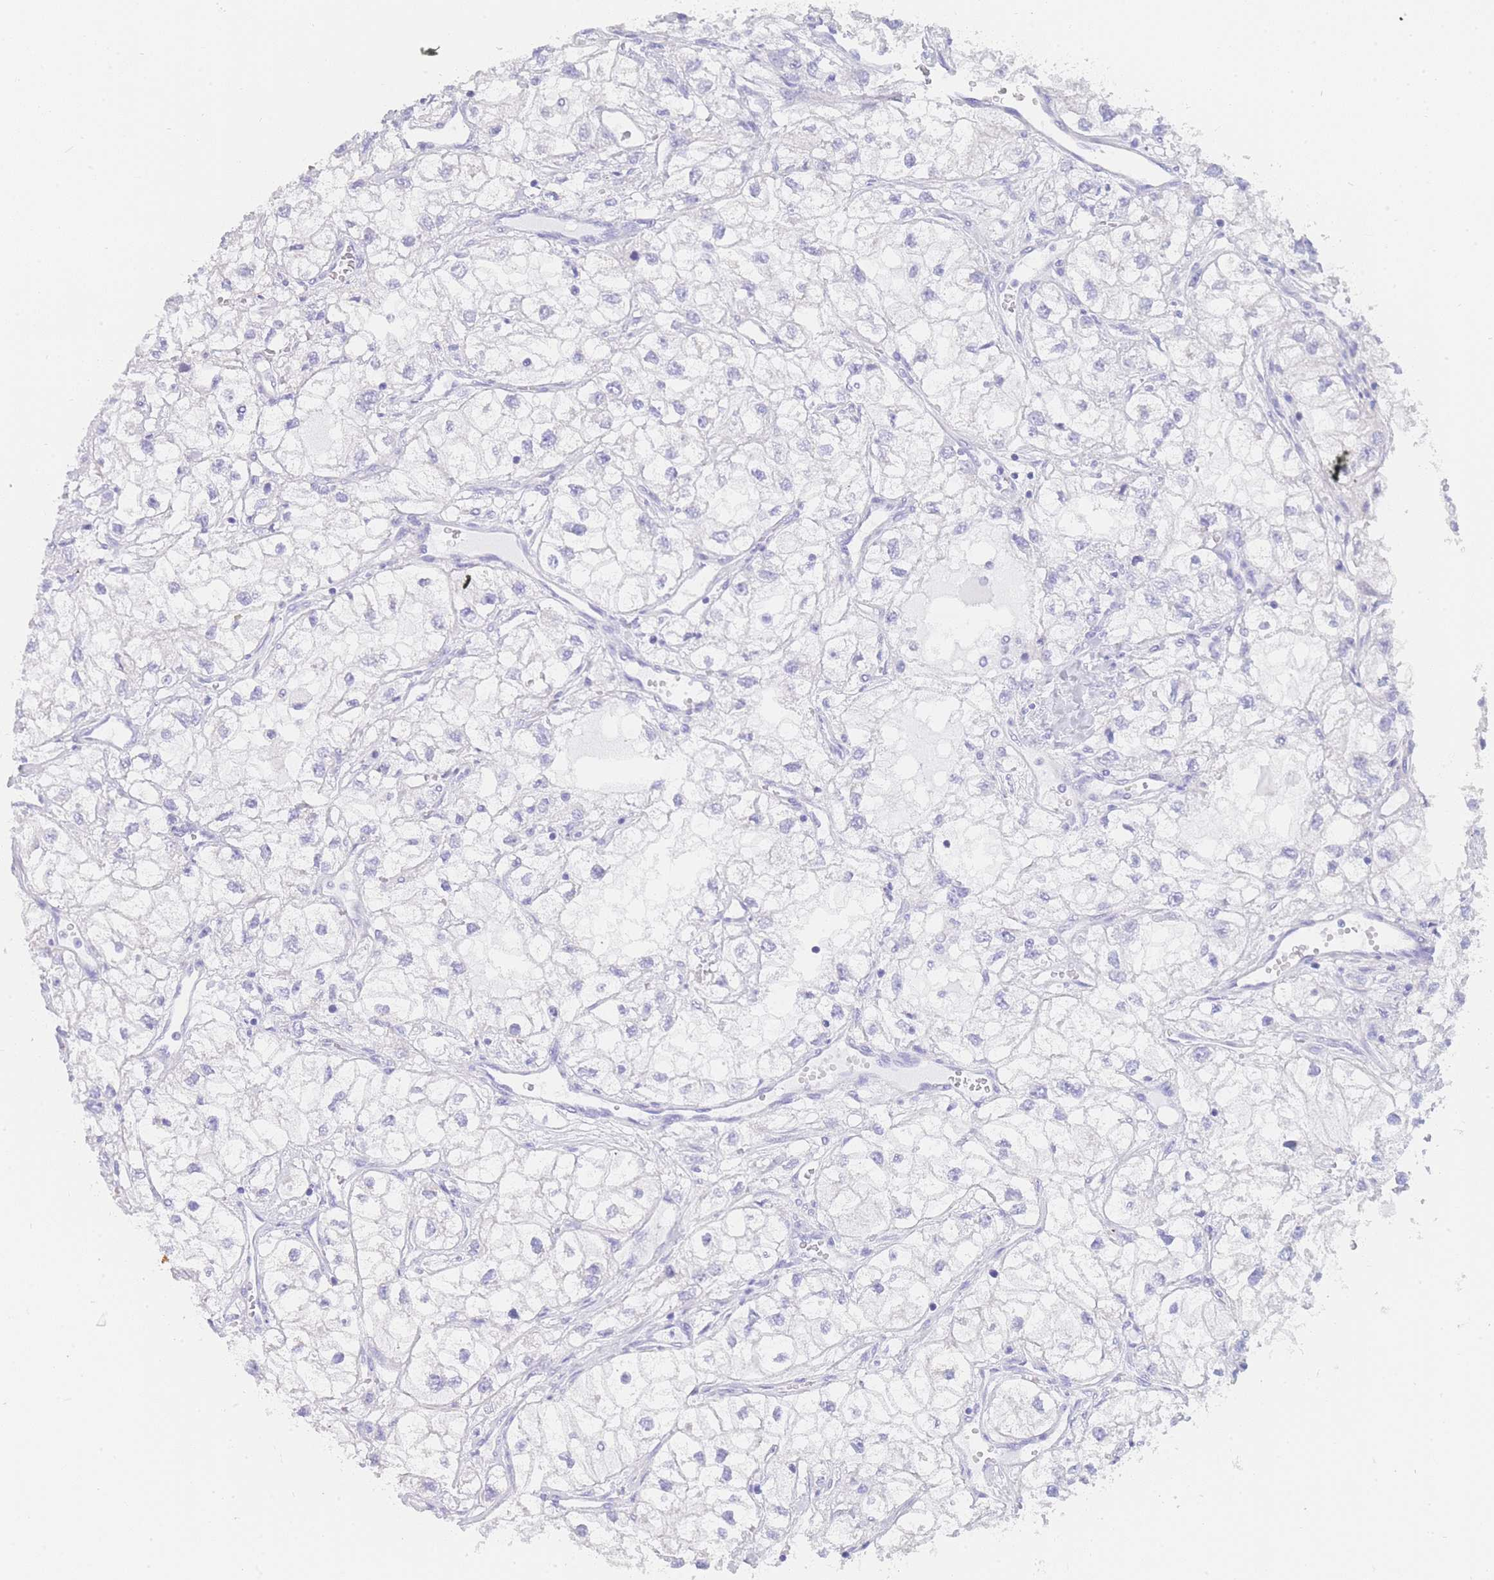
{"staining": {"intensity": "negative", "quantity": "none", "location": "none"}, "tissue": "renal cancer", "cell_type": "Tumor cells", "image_type": "cancer", "snomed": [{"axis": "morphology", "description": "Adenocarcinoma, NOS"}, {"axis": "topography", "description": "Kidney"}], "caption": "Tumor cells are negative for brown protein staining in renal adenocarcinoma. (IHC, brightfield microscopy, high magnification).", "gene": "LZTFL1", "patient": {"sex": "male", "age": 59}}